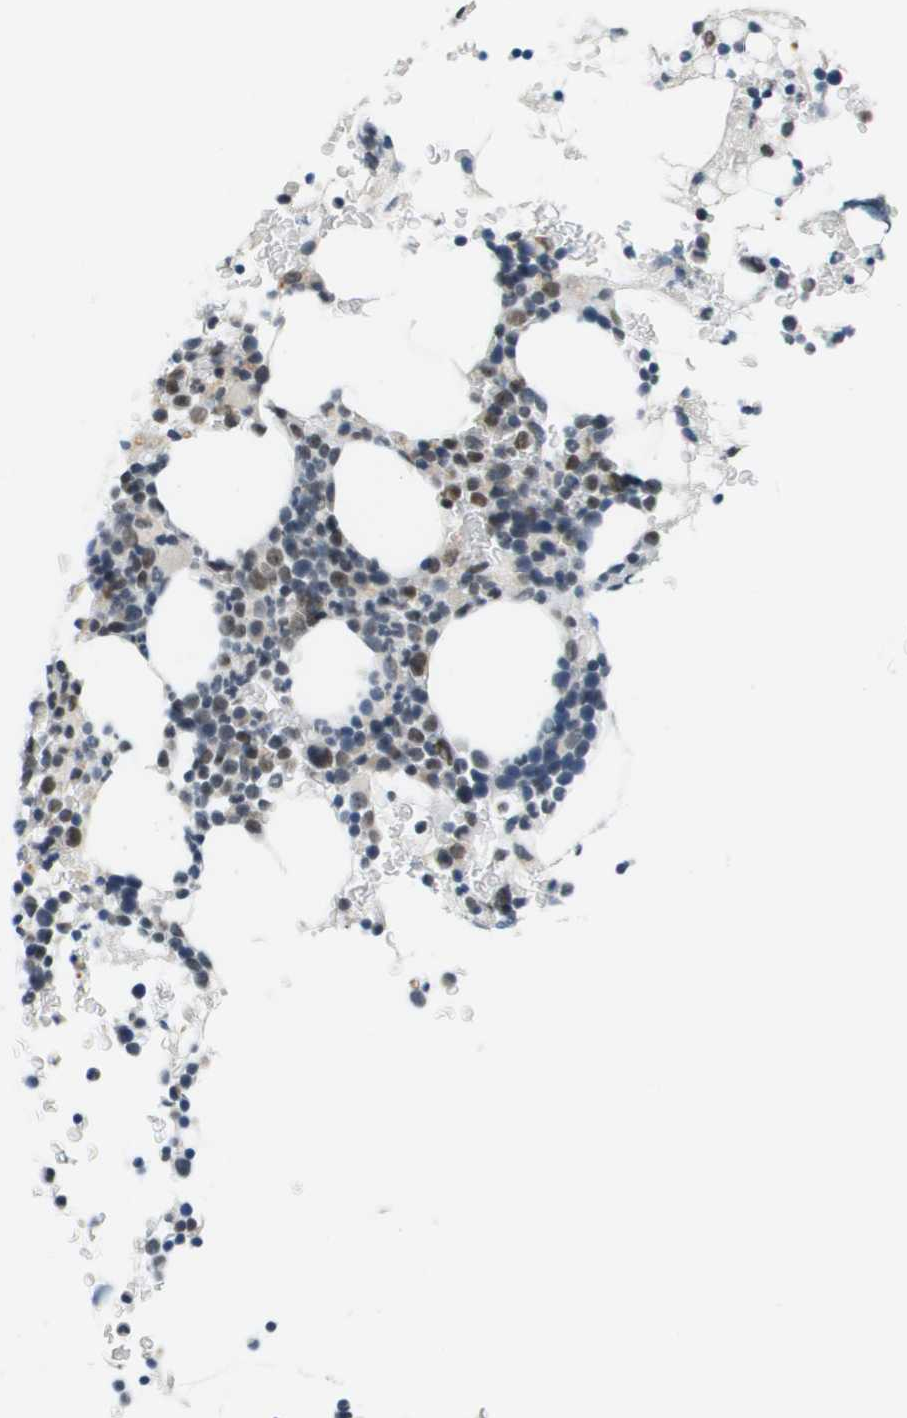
{"staining": {"intensity": "moderate", "quantity": "25%-75%", "location": "nuclear"}, "tissue": "bone marrow", "cell_type": "Hematopoietic cells", "image_type": "normal", "snomed": [{"axis": "morphology", "description": "Normal tissue, NOS"}, {"axis": "morphology", "description": "Inflammation, NOS"}, {"axis": "topography", "description": "Bone marrow"}], "caption": "IHC of benign bone marrow displays medium levels of moderate nuclear expression in about 25%-75% of hematopoietic cells. (DAB IHC, brown staining for protein, blue staining for nuclei).", "gene": "CBX5", "patient": {"sex": "female", "age": 84}}